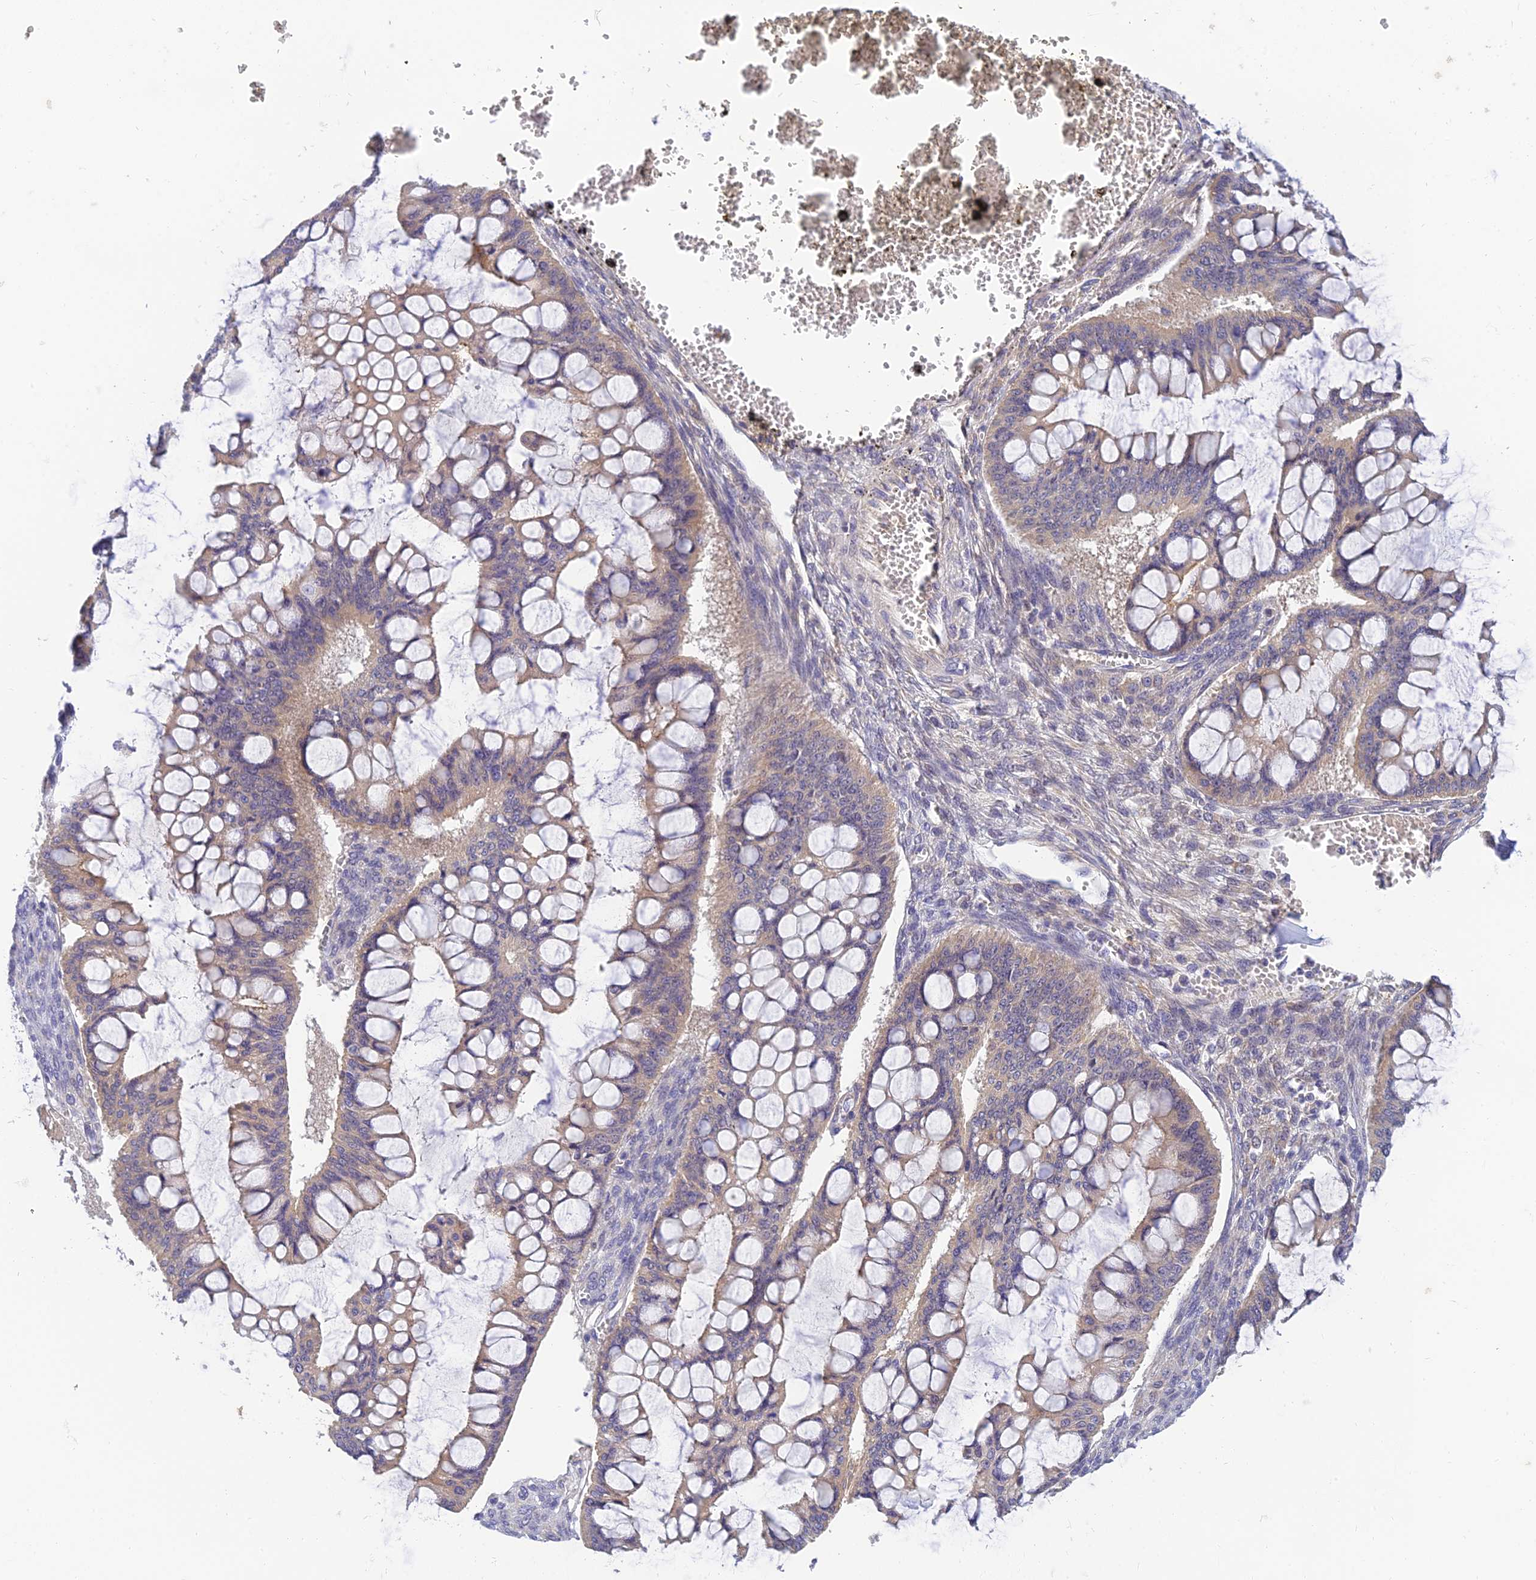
{"staining": {"intensity": "weak", "quantity": "<25%", "location": "cytoplasmic/membranous"}, "tissue": "ovarian cancer", "cell_type": "Tumor cells", "image_type": "cancer", "snomed": [{"axis": "morphology", "description": "Cystadenocarcinoma, mucinous, NOS"}, {"axis": "topography", "description": "Ovary"}], "caption": "There is no significant positivity in tumor cells of ovarian mucinous cystadenocarcinoma.", "gene": "ANKS4B", "patient": {"sex": "female", "age": 73}}